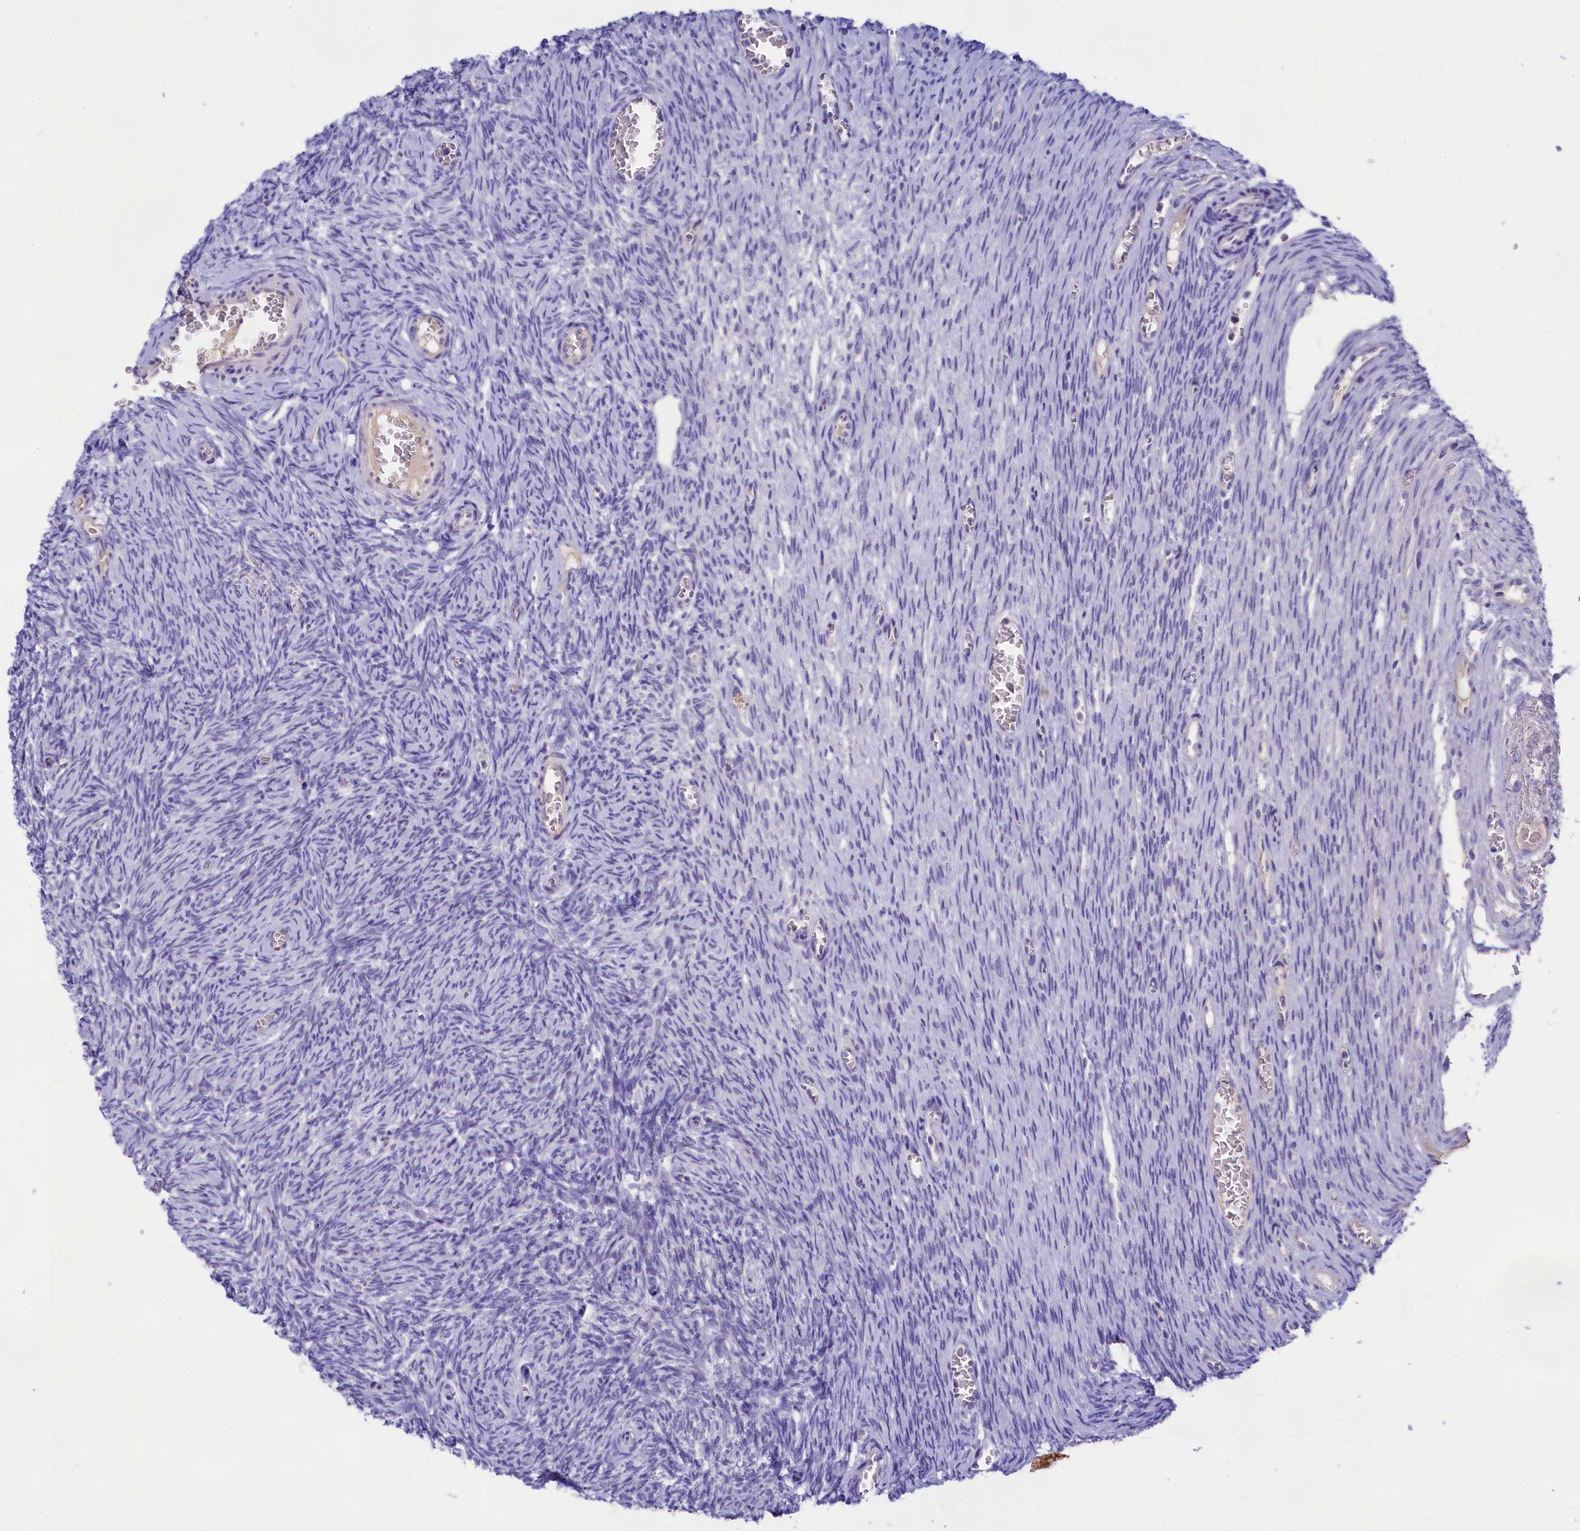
{"staining": {"intensity": "negative", "quantity": "none", "location": "none"}, "tissue": "ovary", "cell_type": "Follicle cells", "image_type": "normal", "snomed": [{"axis": "morphology", "description": "Normal tissue, NOS"}, {"axis": "topography", "description": "Ovary"}], "caption": "Human ovary stained for a protein using immunohistochemistry reveals no staining in follicle cells.", "gene": "SULT2A1", "patient": {"sex": "female", "age": 44}}